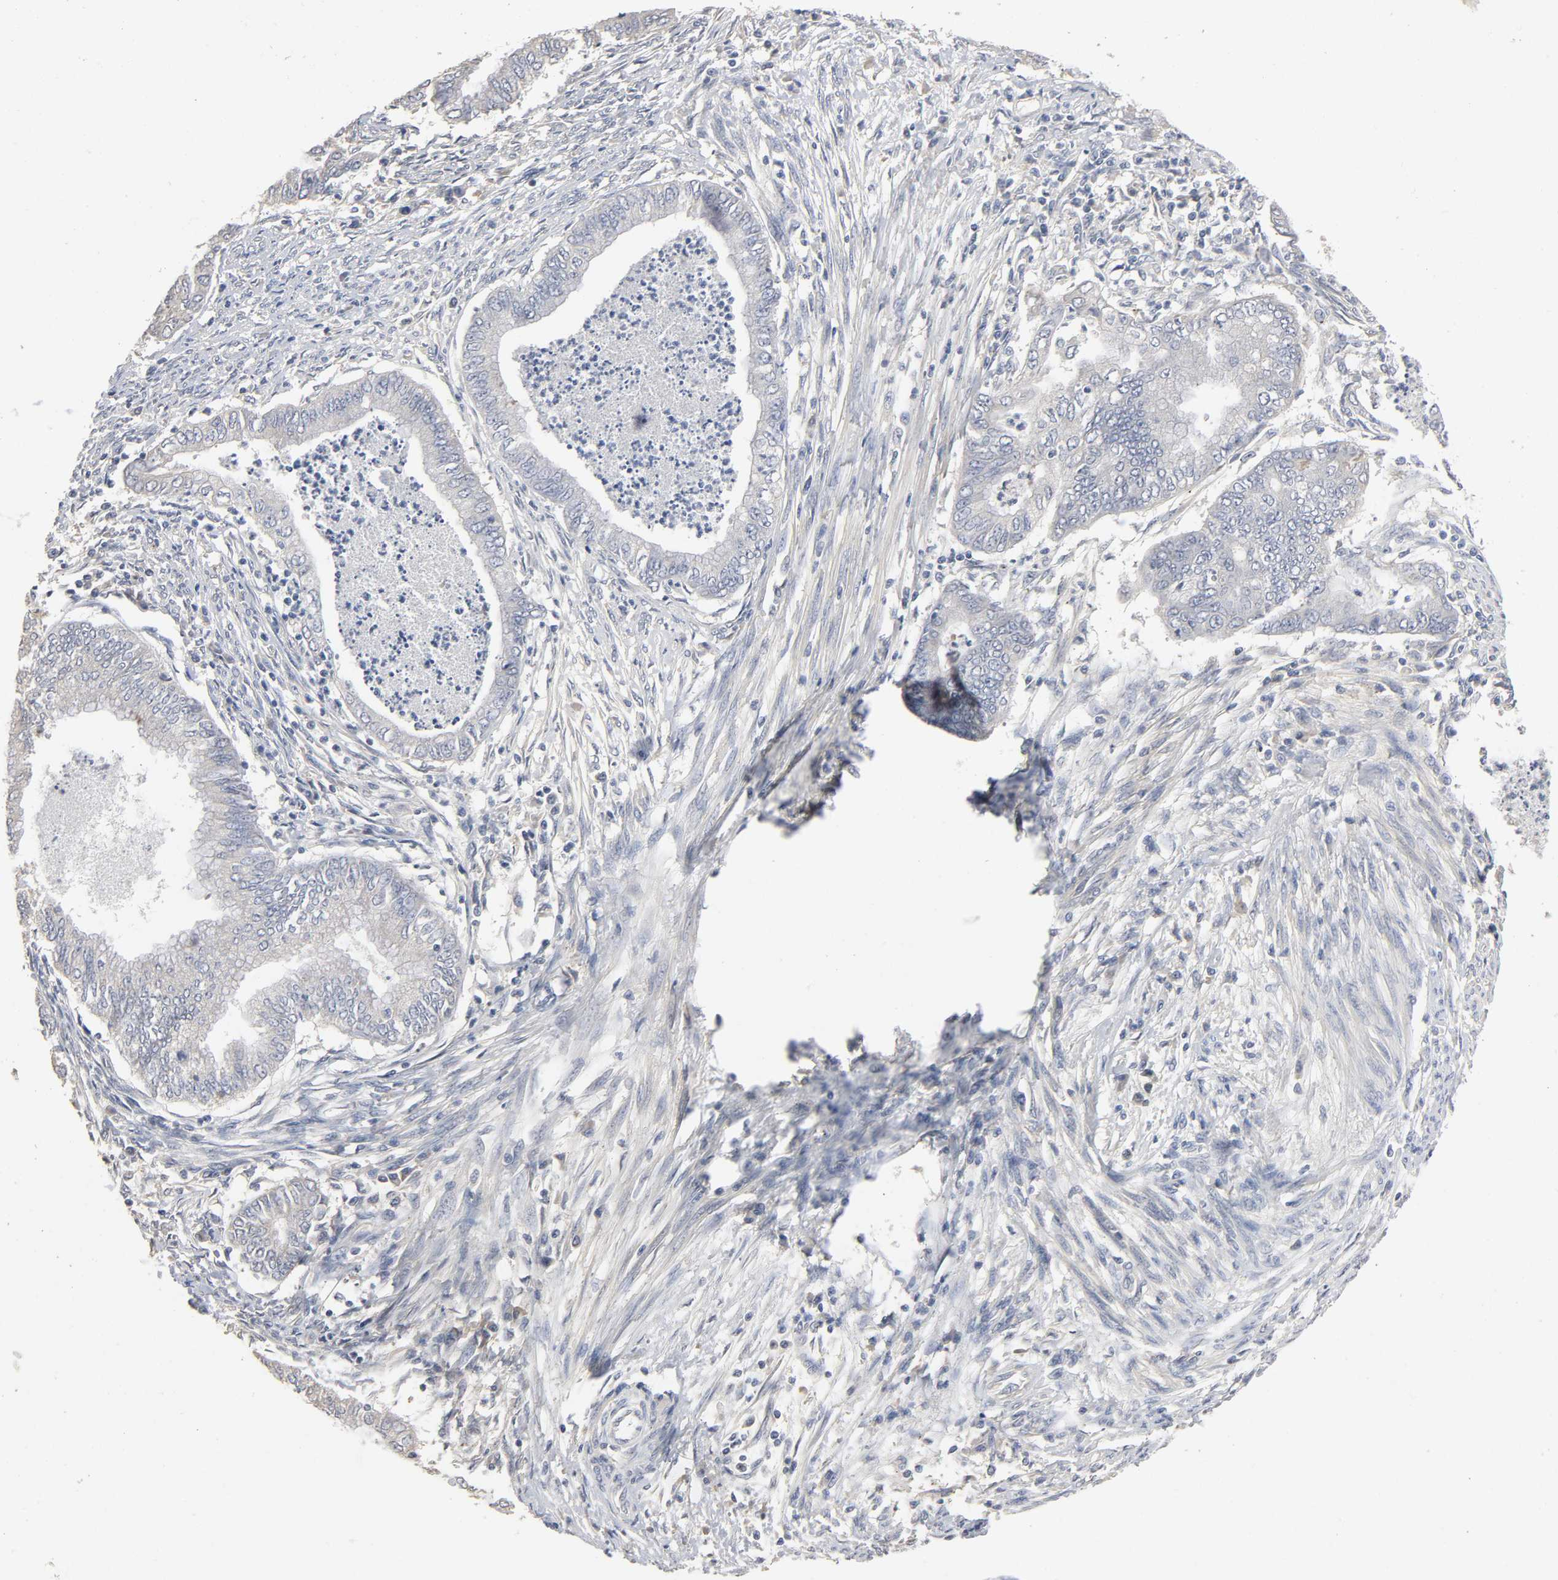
{"staining": {"intensity": "negative", "quantity": "none", "location": "none"}, "tissue": "endometrial cancer", "cell_type": "Tumor cells", "image_type": "cancer", "snomed": [{"axis": "morphology", "description": "Adenocarcinoma, NOS"}, {"axis": "topography", "description": "Endometrium"}], "caption": "Tumor cells show no significant protein positivity in endometrial cancer.", "gene": "SLC10A2", "patient": {"sex": "female", "age": 79}}